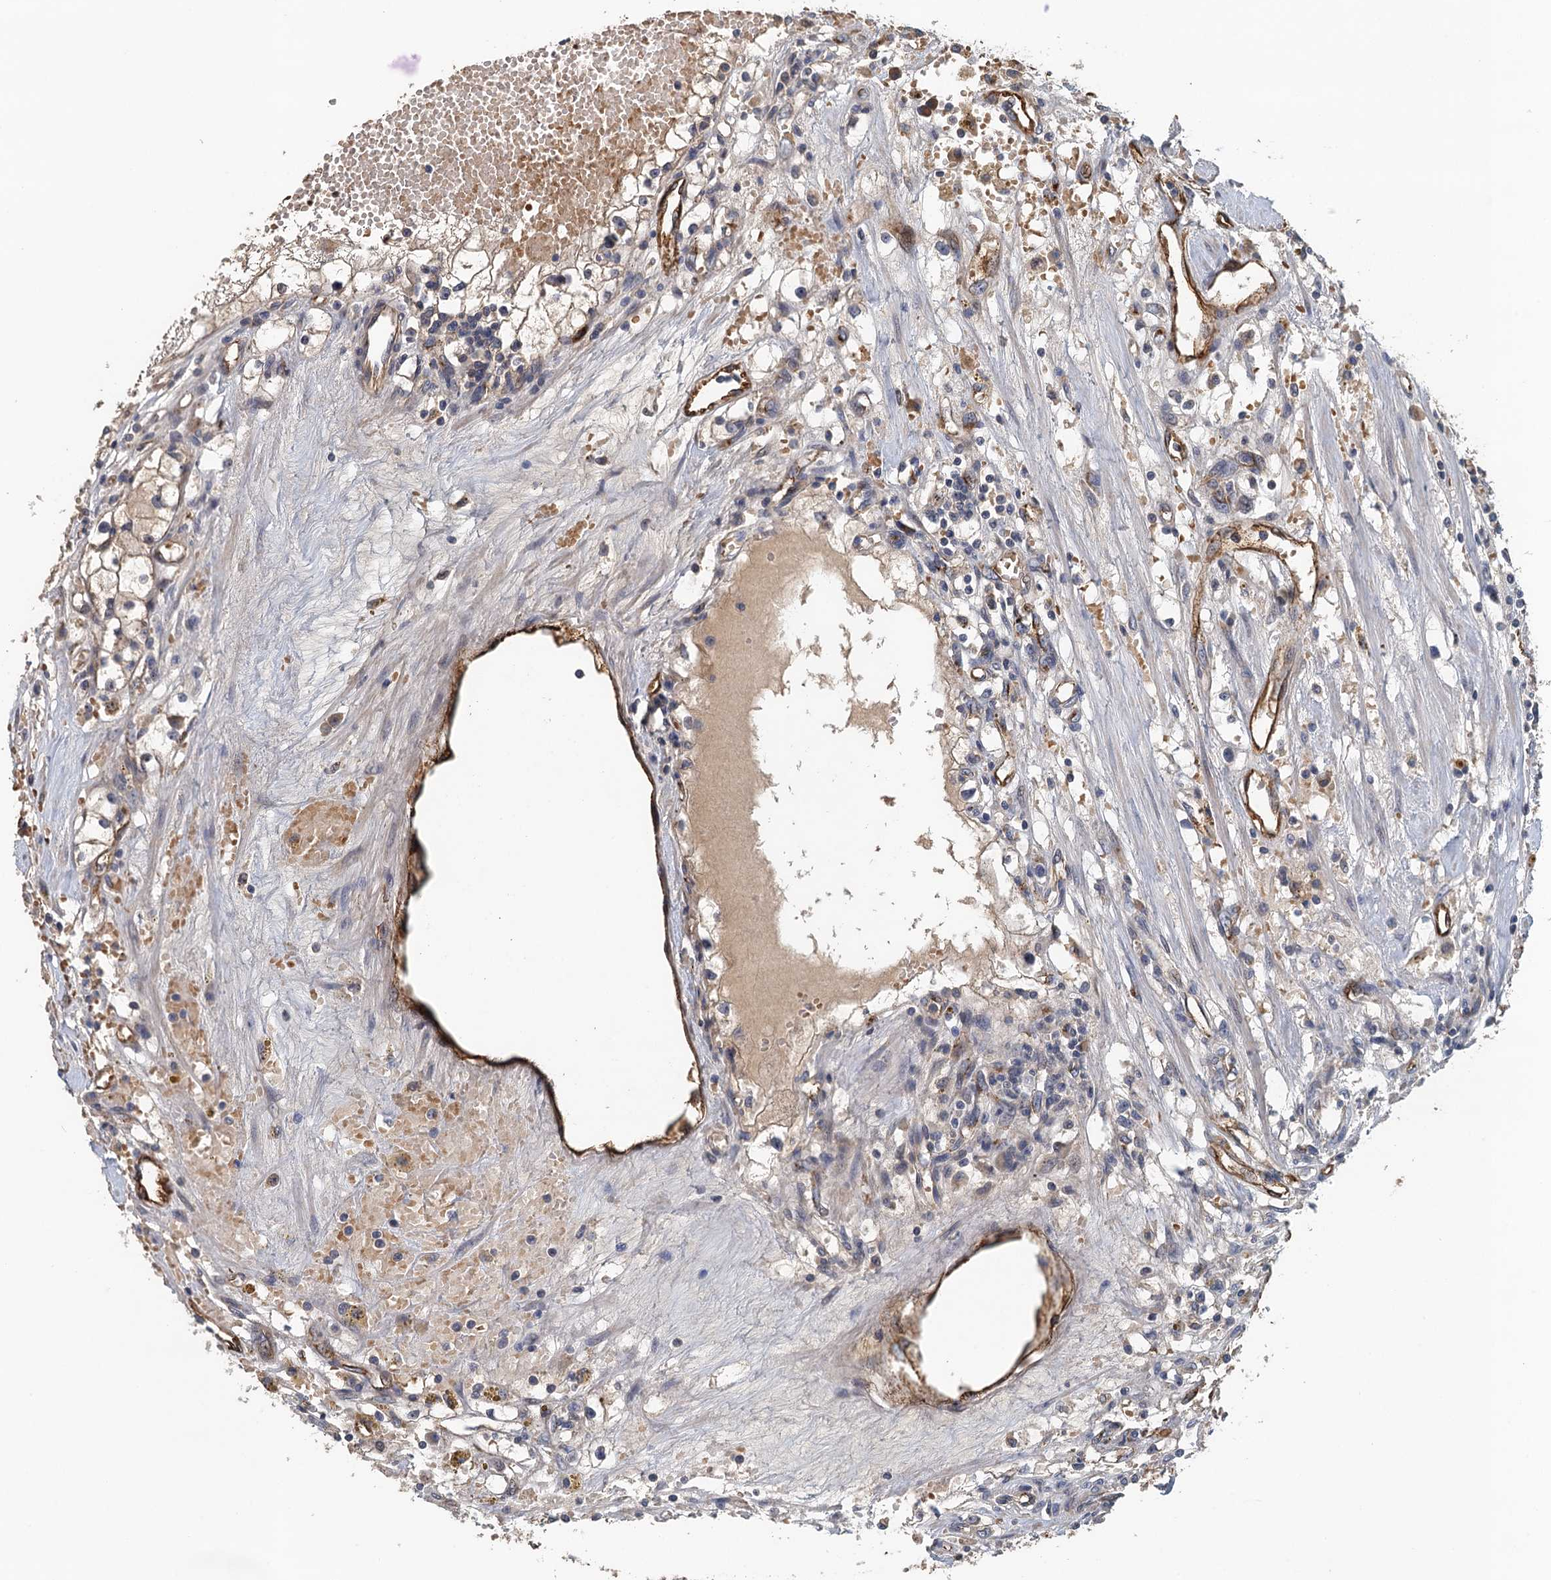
{"staining": {"intensity": "negative", "quantity": "none", "location": "none"}, "tissue": "renal cancer", "cell_type": "Tumor cells", "image_type": "cancer", "snomed": [{"axis": "morphology", "description": "Adenocarcinoma, NOS"}, {"axis": "topography", "description": "Kidney"}], "caption": "DAB (3,3'-diaminobenzidine) immunohistochemical staining of human renal cancer shows no significant staining in tumor cells.", "gene": "ACSBG1", "patient": {"sex": "male", "age": 56}}